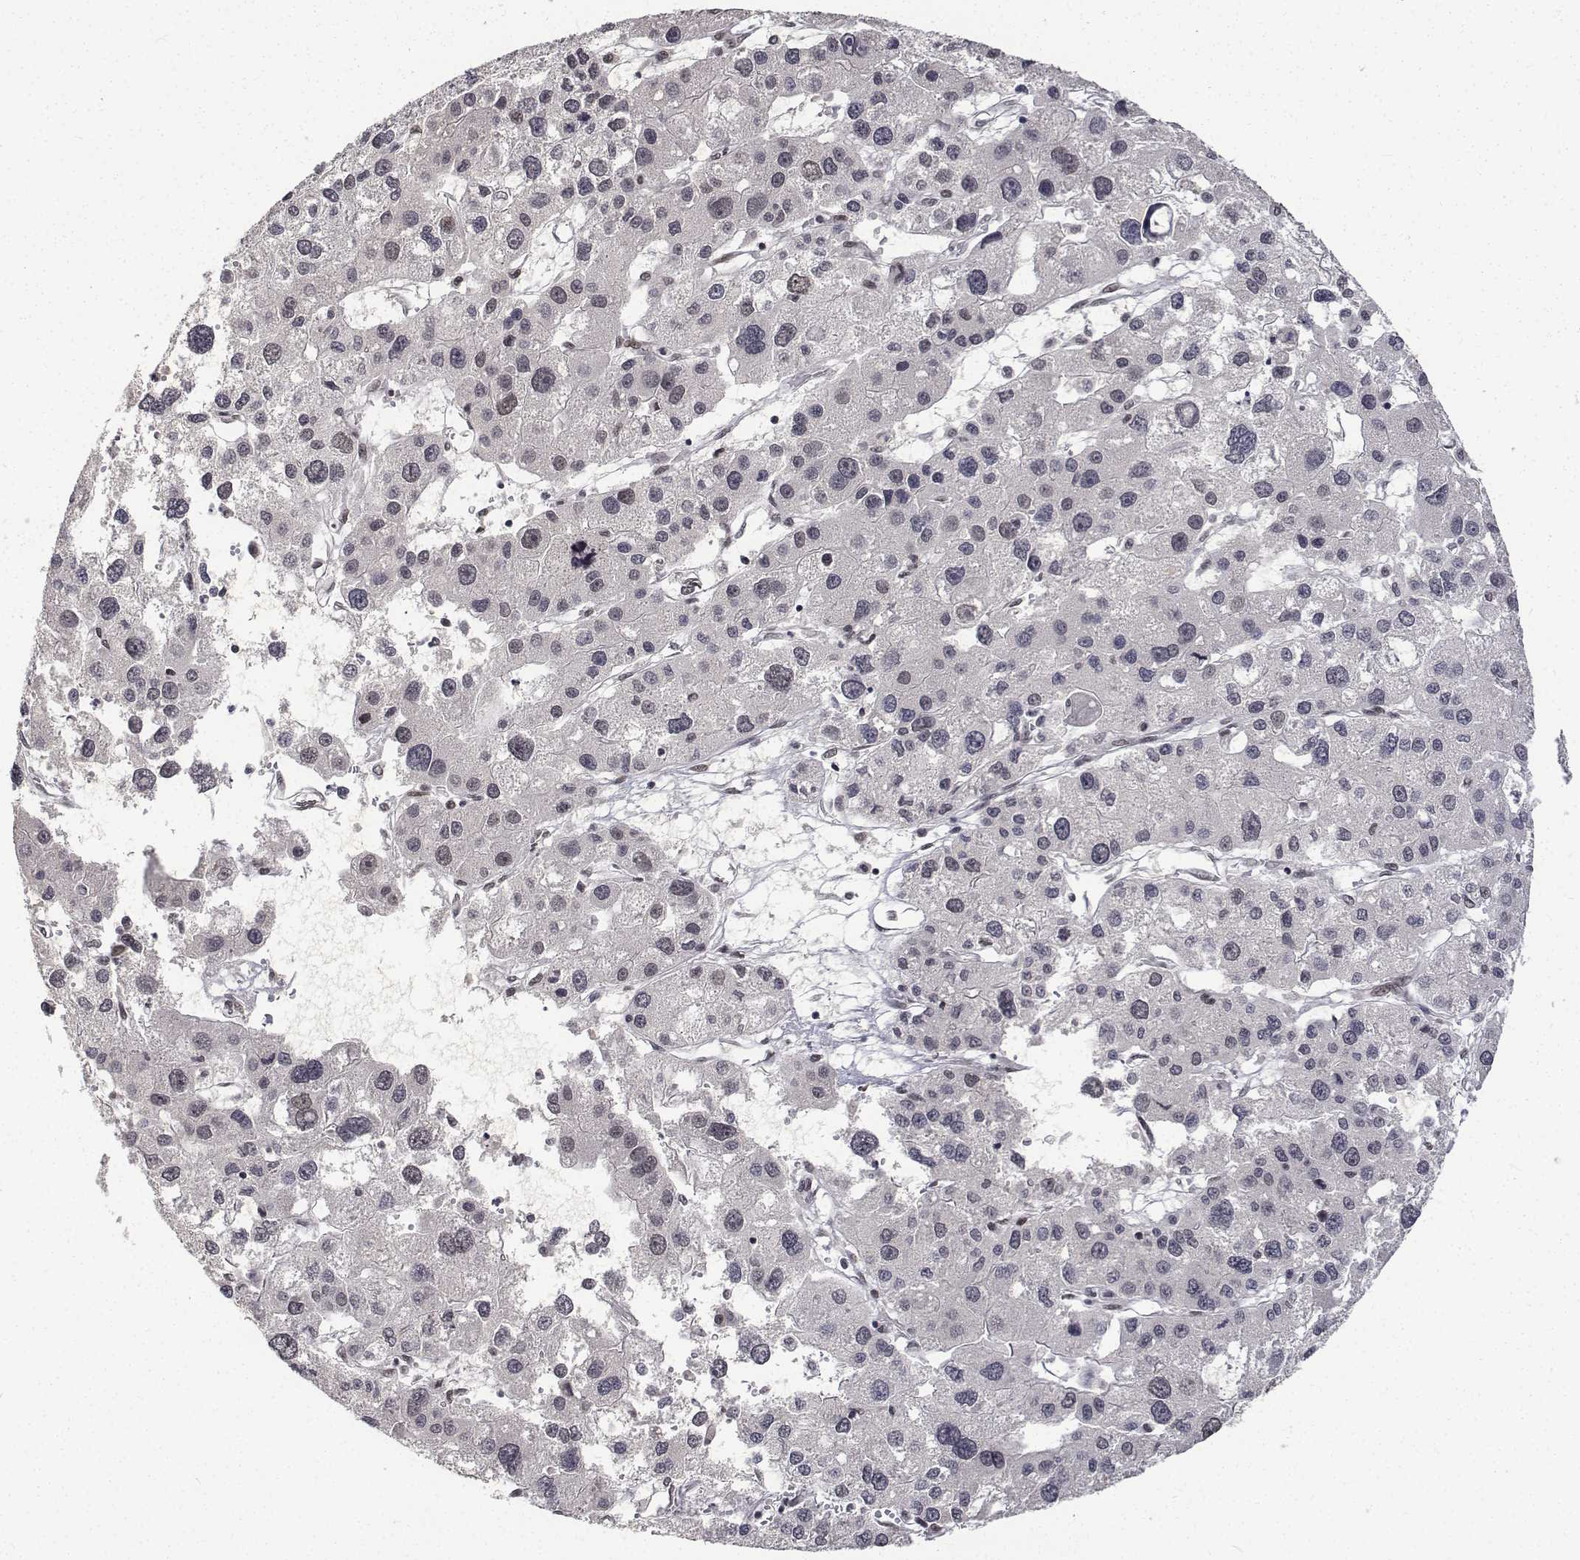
{"staining": {"intensity": "negative", "quantity": "none", "location": "none"}, "tissue": "liver cancer", "cell_type": "Tumor cells", "image_type": "cancer", "snomed": [{"axis": "morphology", "description": "Carcinoma, Hepatocellular, NOS"}, {"axis": "topography", "description": "Liver"}], "caption": "Immunohistochemical staining of human hepatocellular carcinoma (liver) exhibits no significant staining in tumor cells.", "gene": "ATRX", "patient": {"sex": "male", "age": 73}}